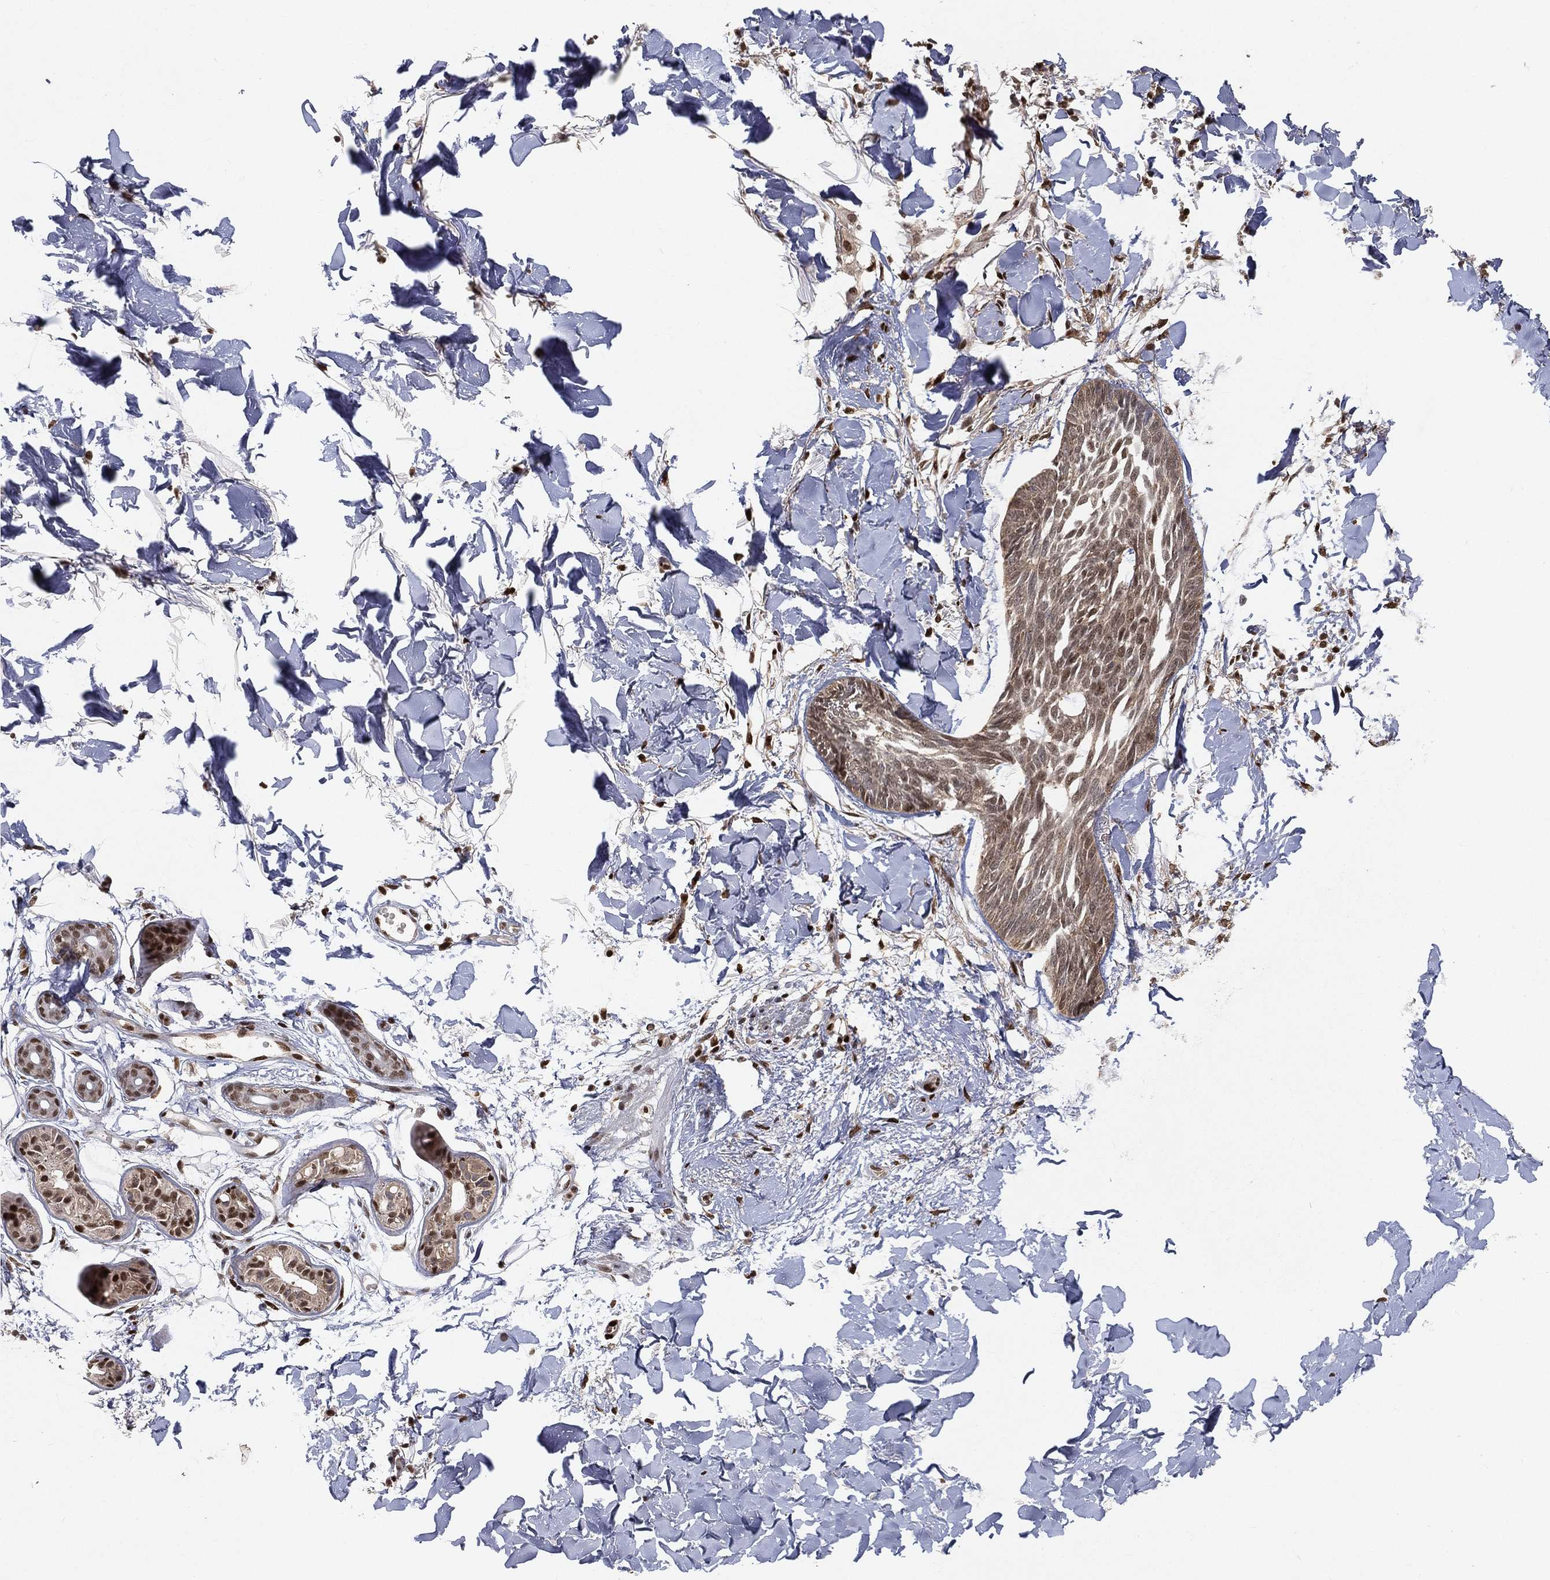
{"staining": {"intensity": "weak", "quantity": "25%-75%", "location": "cytoplasmic/membranous"}, "tissue": "skin cancer", "cell_type": "Tumor cells", "image_type": "cancer", "snomed": [{"axis": "morphology", "description": "Normal tissue, NOS"}, {"axis": "morphology", "description": "Basal cell carcinoma"}, {"axis": "topography", "description": "Skin"}], "caption": "Immunohistochemical staining of skin basal cell carcinoma exhibits low levels of weak cytoplasmic/membranous protein expression in about 25%-75% of tumor cells. The staining was performed using DAB to visualize the protein expression in brown, while the nuclei were stained in blue with hematoxylin (Magnification: 20x).", "gene": "CRTC3", "patient": {"sex": "male", "age": 84}}